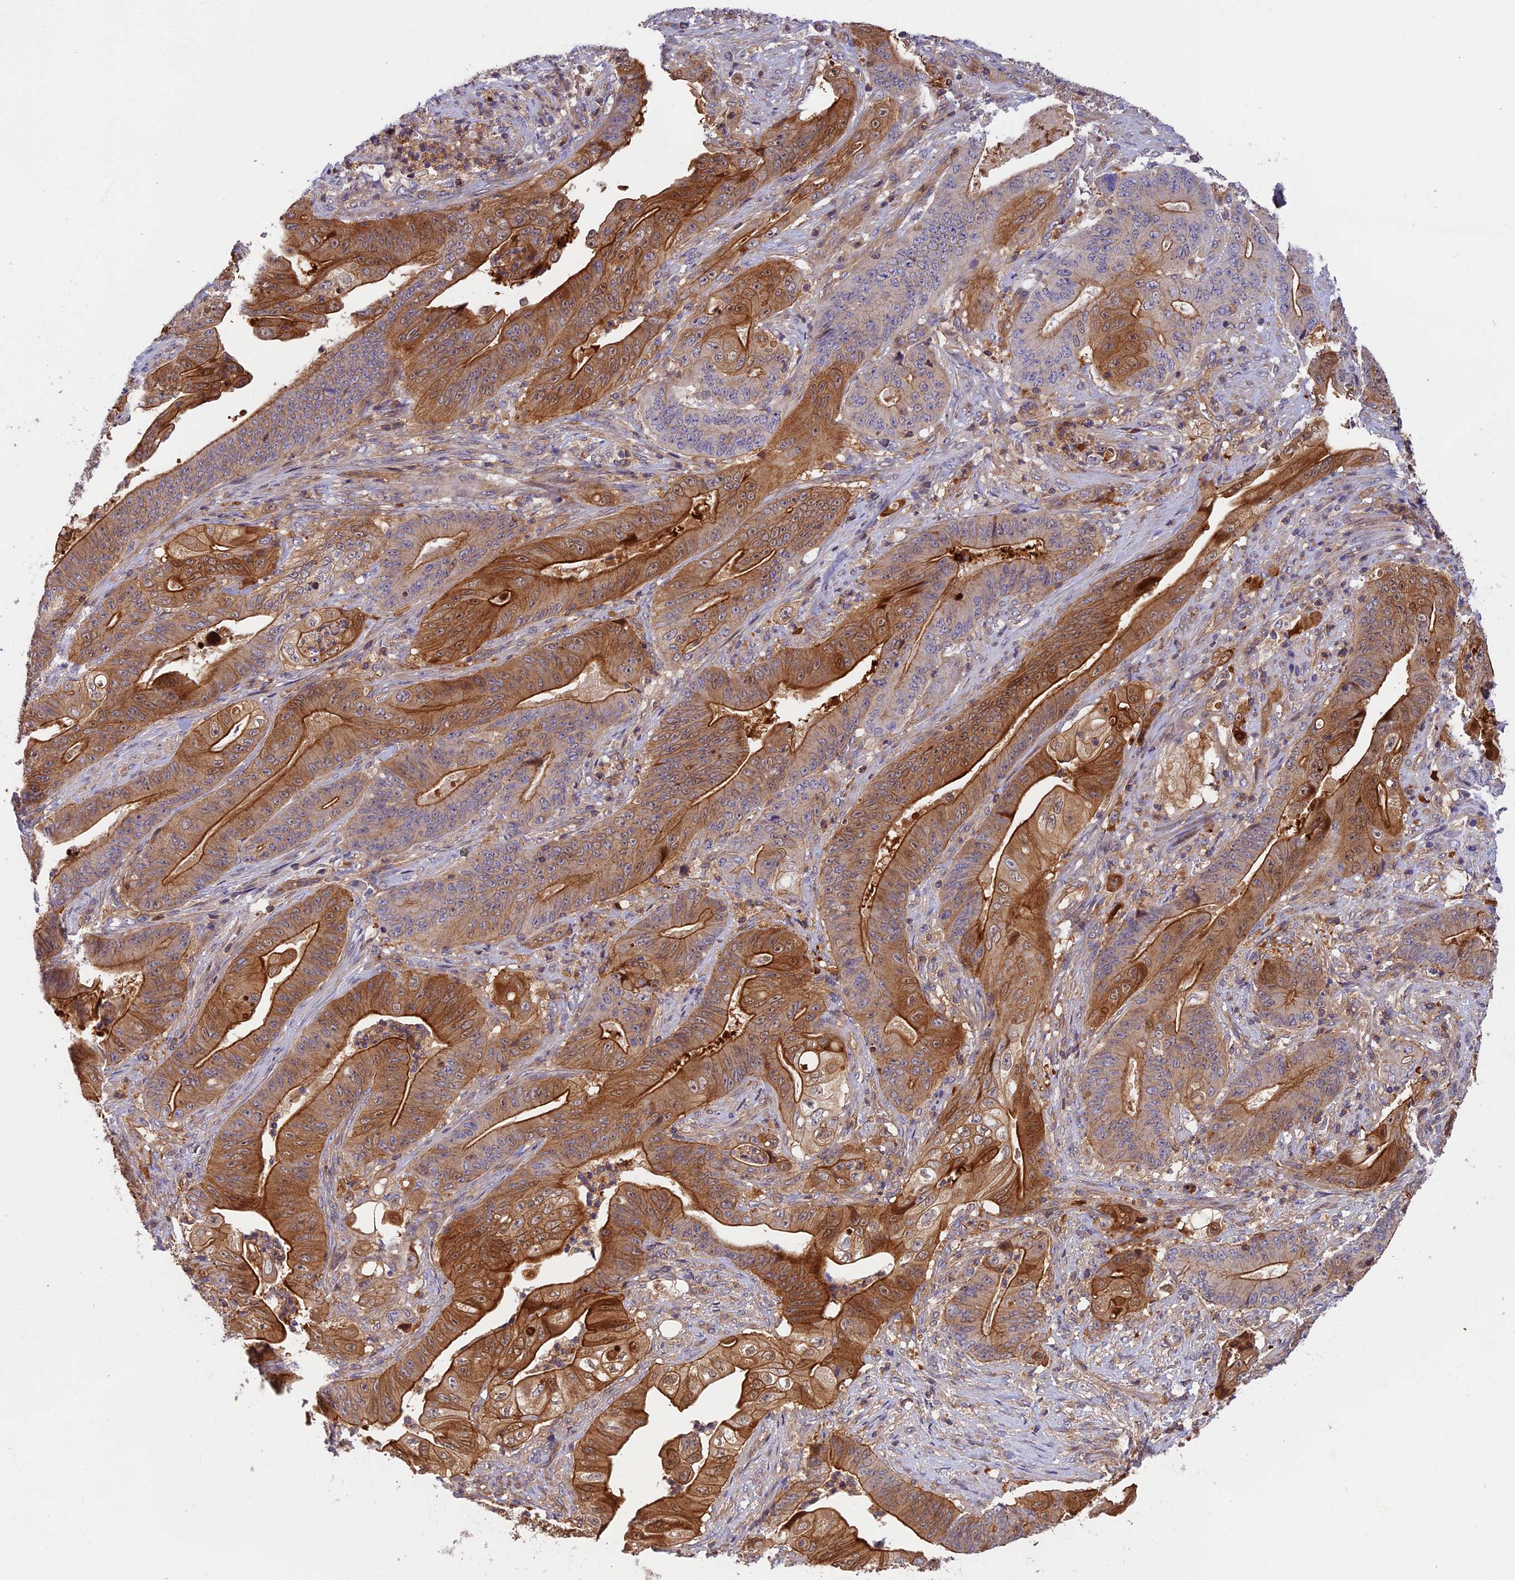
{"staining": {"intensity": "strong", "quantity": "25%-75%", "location": "cytoplasmic/membranous,nuclear"}, "tissue": "stomach cancer", "cell_type": "Tumor cells", "image_type": "cancer", "snomed": [{"axis": "morphology", "description": "Adenocarcinoma, NOS"}, {"axis": "topography", "description": "Stomach"}], "caption": "Immunohistochemical staining of adenocarcinoma (stomach) demonstrates strong cytoplasmic/membranous and nuclear protein expression in about 25%-75% of tumor cells.", "gene": "PPP1R12C", "patient": {"sex": "female", "age": 73}}